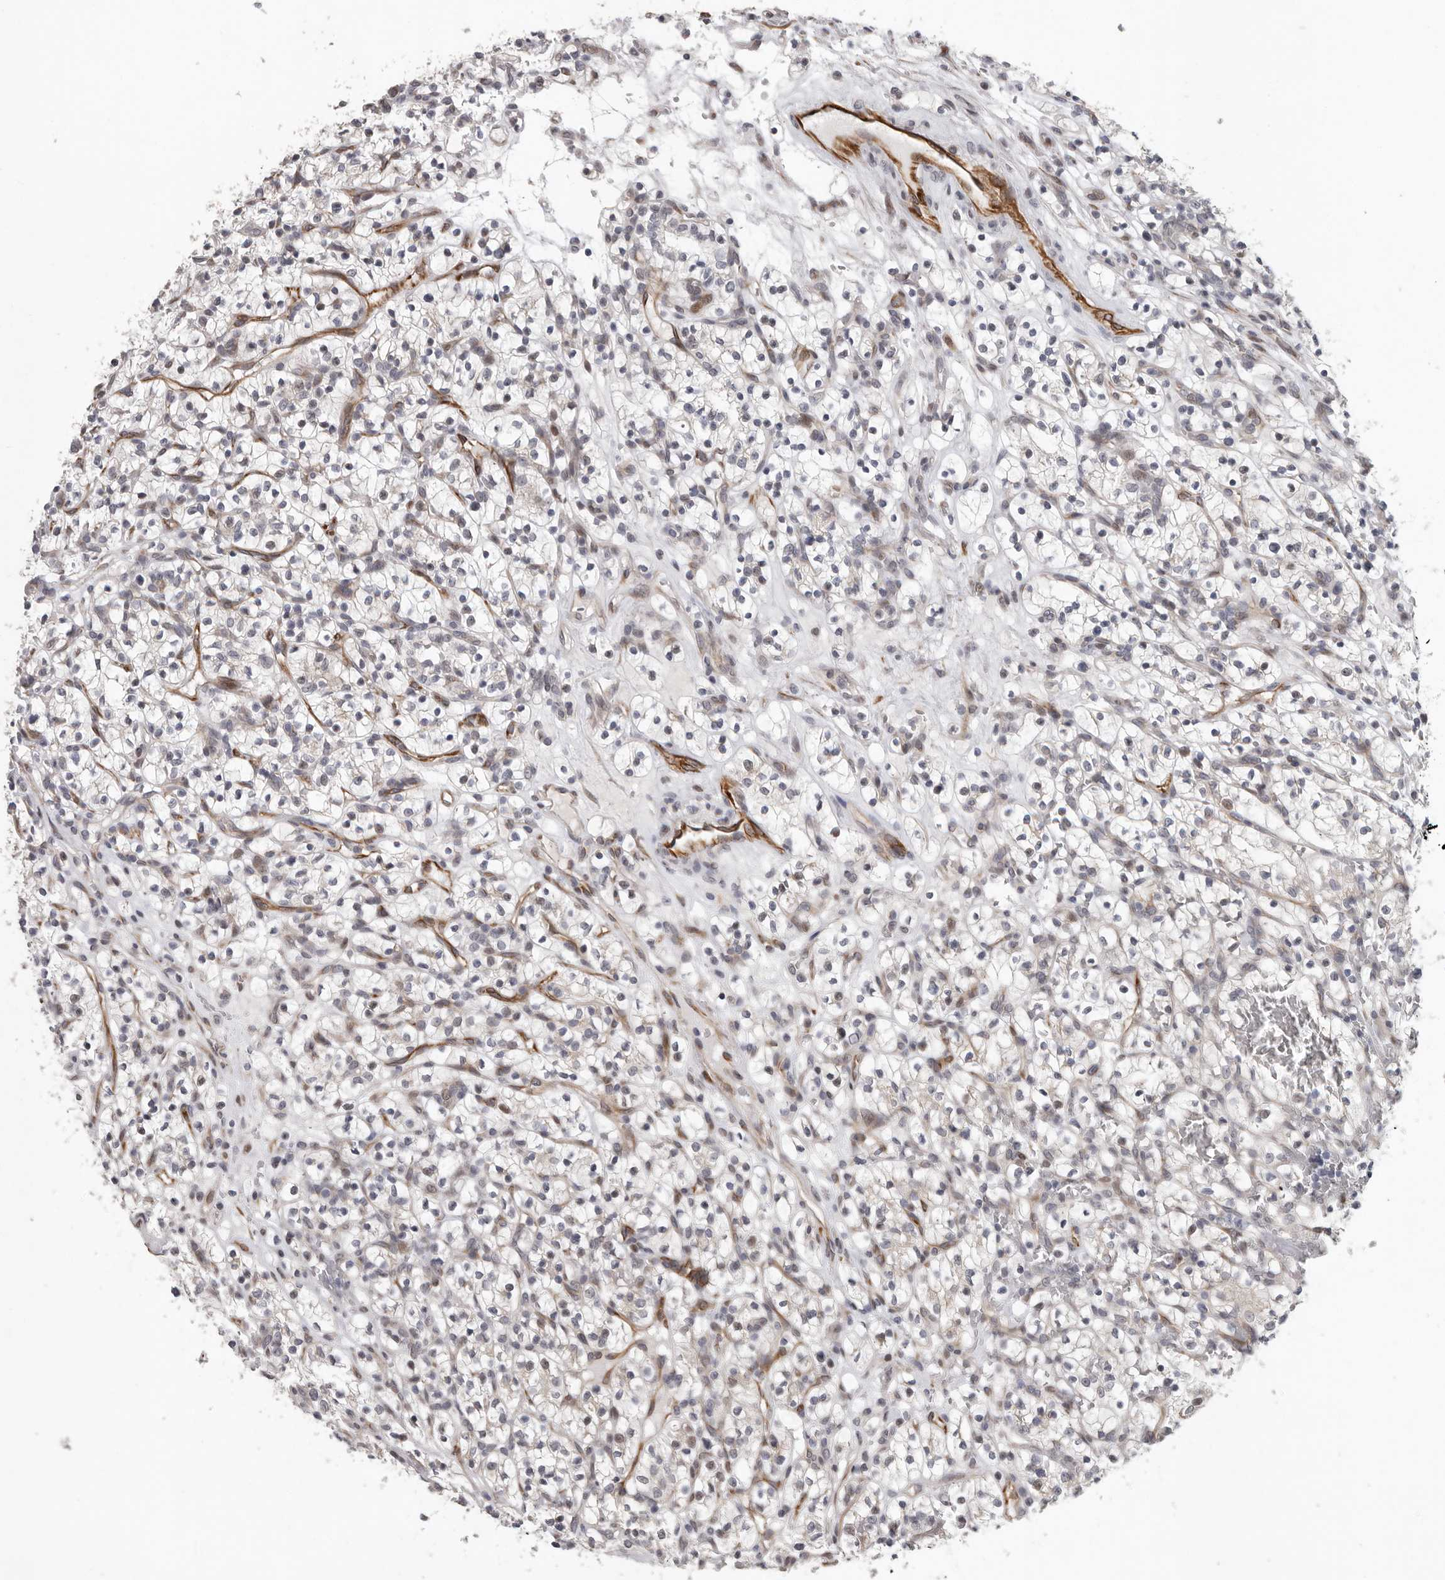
{"staining": {"intensity": "negative", "quantity": "none", "location": "none"}, "tissue": "renal cancer", "cell_type": "Tumor cells", "image_type": "cancer", "snomed": [{"axis": "morphology", "description": "Adenocarcinoma, NOS"}, {"axis": "topography", "description": "Kidney"}], "caption": "Histopathology image shows no significant protein expression in tumor cells of renal cancer.", "gene": "RALGPS2", "patient": {"sex": "female", "age": 57}}